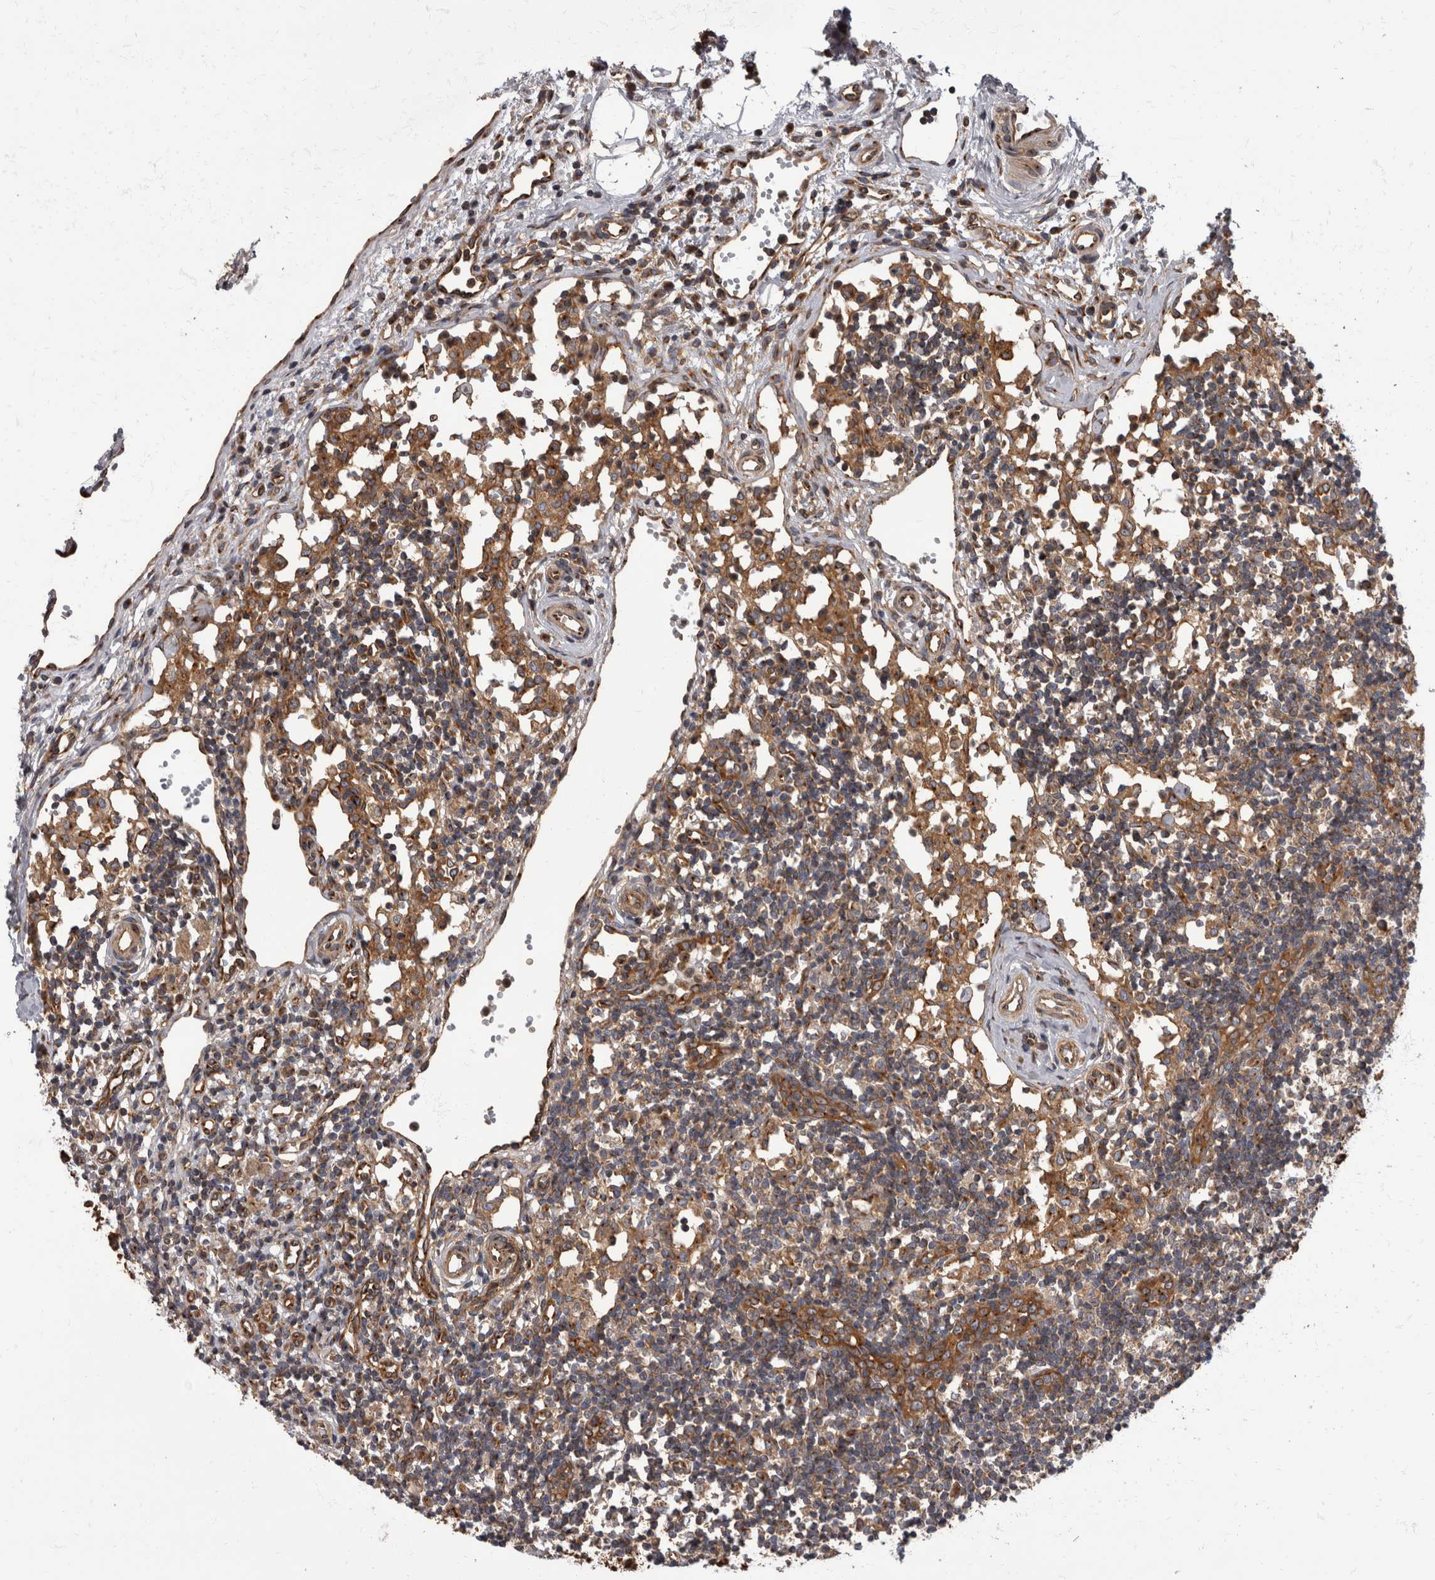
{"staining": {"intensity": "strong", "quantity": ">75%", "location": "cytoplasmic/membranous"}, "tissue": "head and neck cancer", "cell_type": "Tumor cells", "image_type": "cancer", "snomed": [{"axis": "morphology", "description": "Adenocarcinoma, NOS"}, {"axis": "morphology", "description": "Adenoma, NOS"}, {"axis": "topography", "description": "Head-Neck"}], "caption": "Immunohistochemical staining of human head and neck adenocarcinoma reveals strong cytoplasmic/membranous protein positivity in approximately >75% of tumor cells. The protein of interest is stained brown, and the nuclei are stained in blue (DAB (3,3'-diaminobenzidine) IHC with brightfield microscopy, high magnification).", "gene": "HOOK3", "patient": {"sex": "female", "age": 55}}